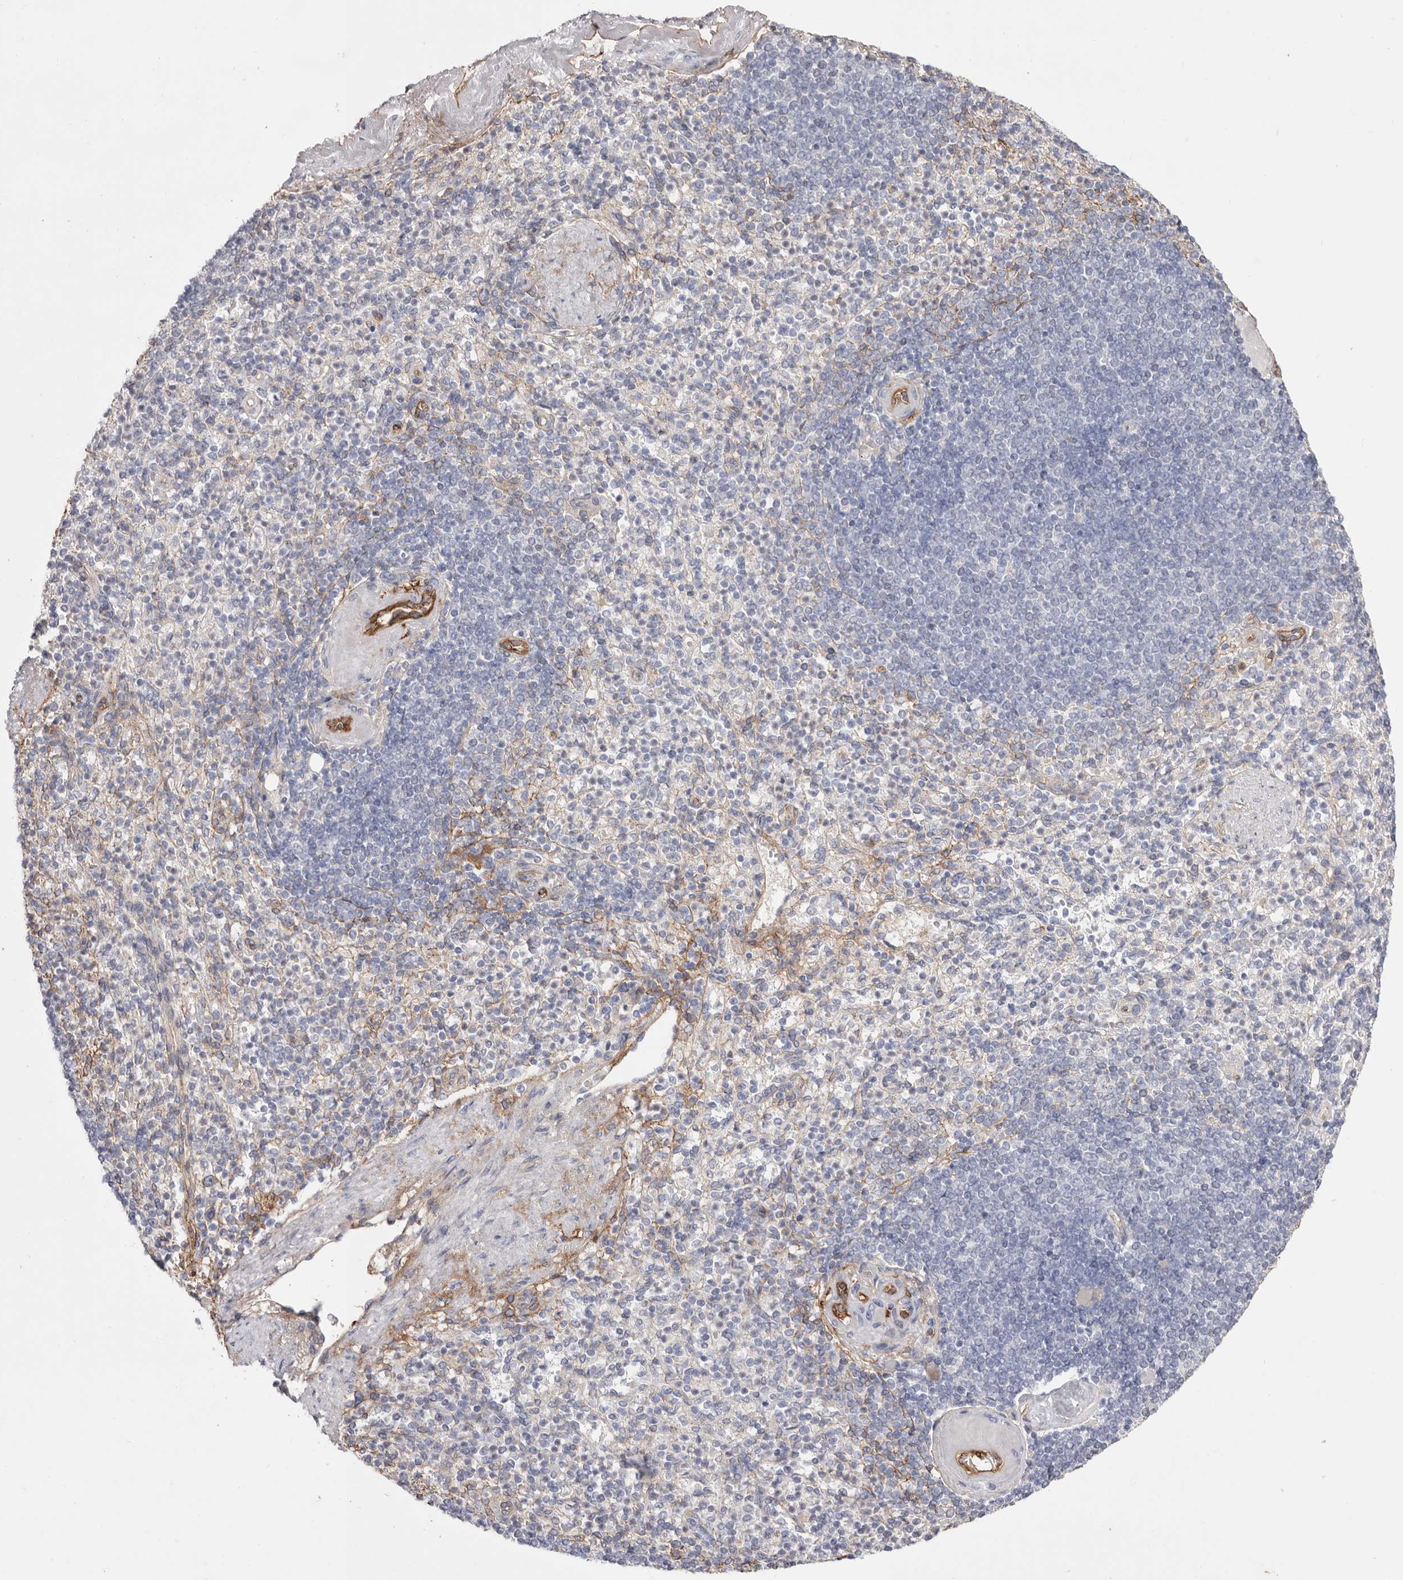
{"staining": {"intensity": "negative", "quantity": "none", "location": "none"}, "tissue": "spleen", "cell_type": "Cells in red pulp", "image_type": "normal", "snomed": [{"axis": "morphology", "description": "Normal tissue, NOS"}, {"axis": "topography", "description": "Spleen"}], "caption": "The histopathology image displays no staining of cells in red pulp in benign spleen.", "gene": "LRRC66", "patient": {"sex": "female", "age": 74}}